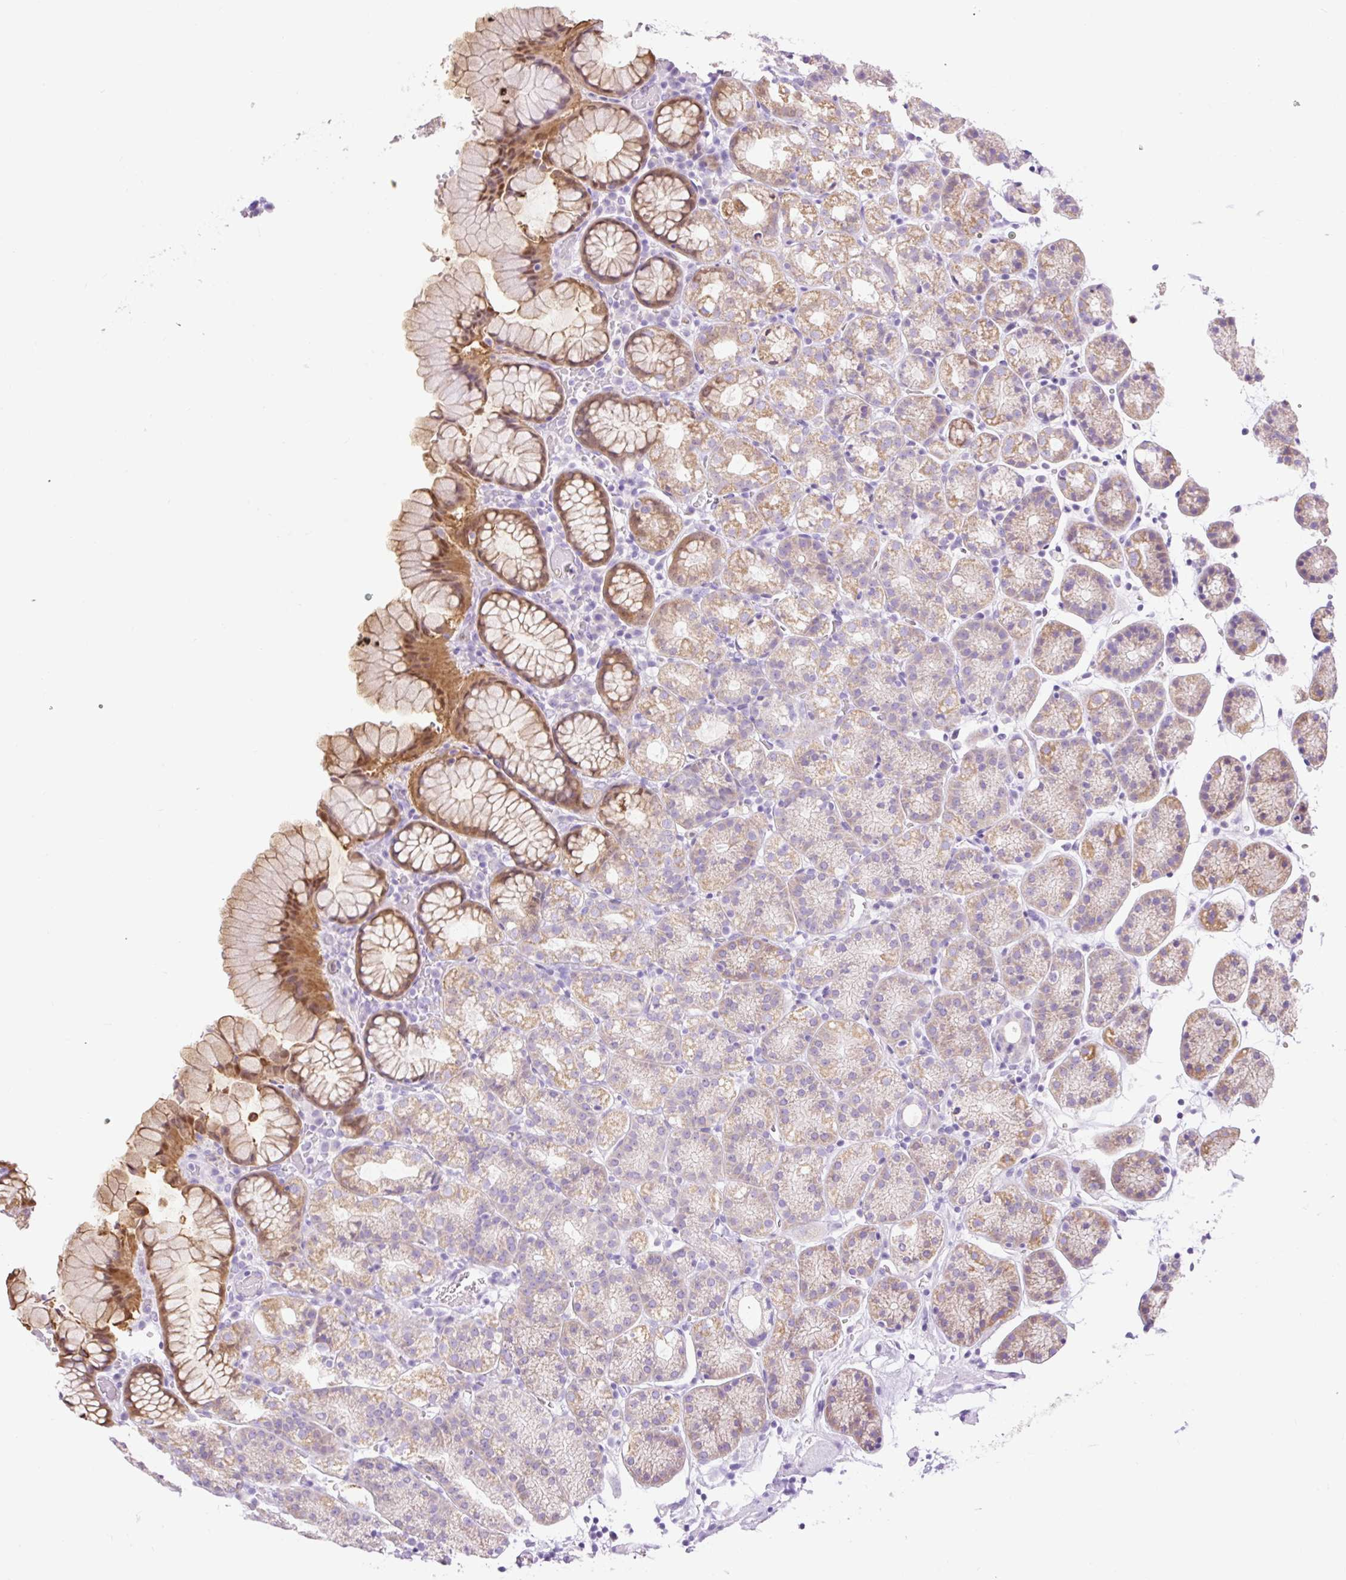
{"staining": {"intensity": "moderate", "quantity": "25%-75%", "location": "cytoplasmic/membranous,nuclear"}, "tissue": "stomach", "cell_type": "Glandular cells", "image_type": "normal", "snomed": [{"axis": "morphology", "description": "Normal tissue, NOS"}, {"axis": "topography", "description": "Stomach, upper"}], "caption": "A brown stain highlights moderate cytoplasmic/membranous,nuclear positivity of a protein in glandular cells of unremarkable stomach. (DAB (3,3'-diaminobenzidine) = brown stain, brightfield microscopy at high magnification).", "gene": "SLC25A40", "patient": {"sex": "female", "age": 81}}